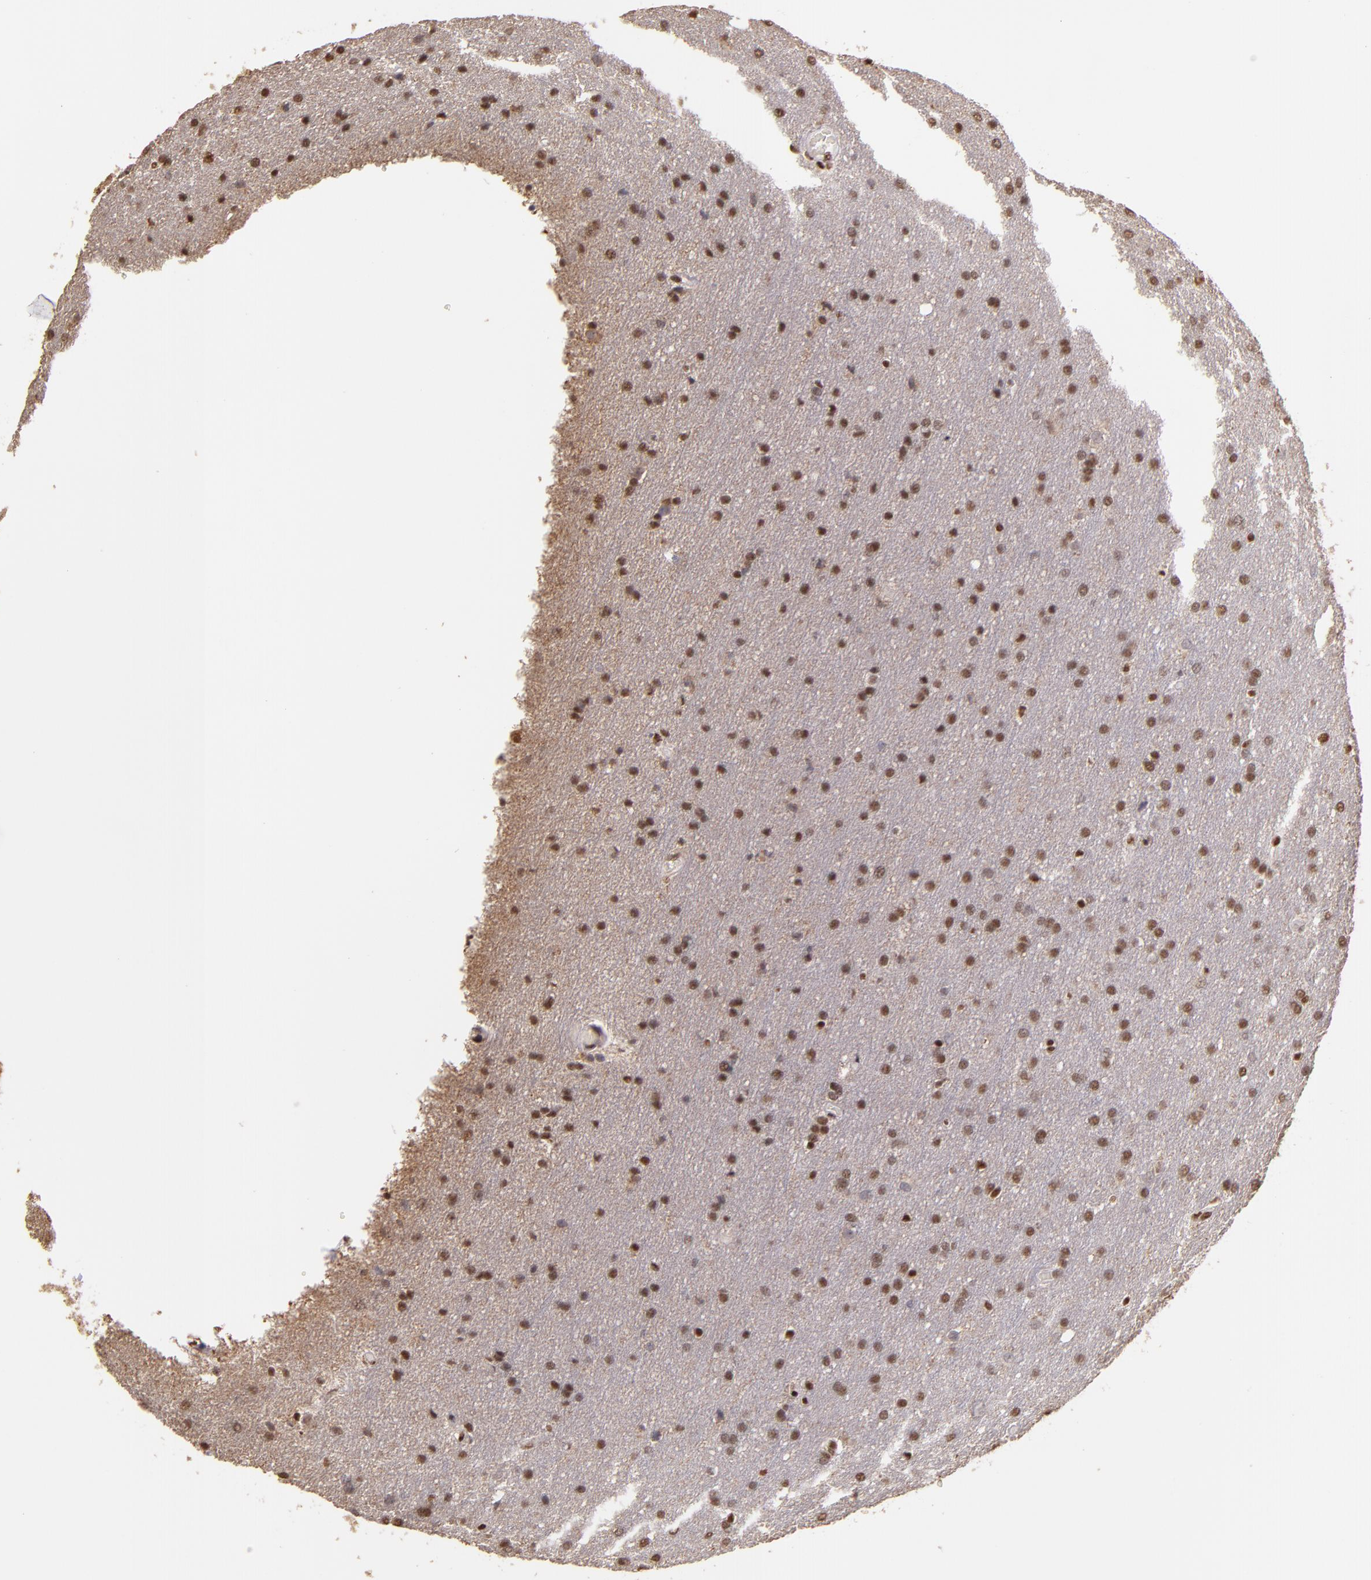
{"staining": {"intensity": "moderate", "quantity": ">75%", "location": "nuclear"}, "tissue": "glioma", "cell_type": "Tumor cells", "image_type": "cancer", "snomed": [{"axis": "morphology", "description": "Glioma, malignant, Low grade"}, {"axis": "topography", "description": "Brain"}], "caption": "Protein expression by IHC shows moderate nuclear expression in about >75% of tumor cells in glioma.", "gene": "SP1", "patient": {"sex": "female", "age": 32}}